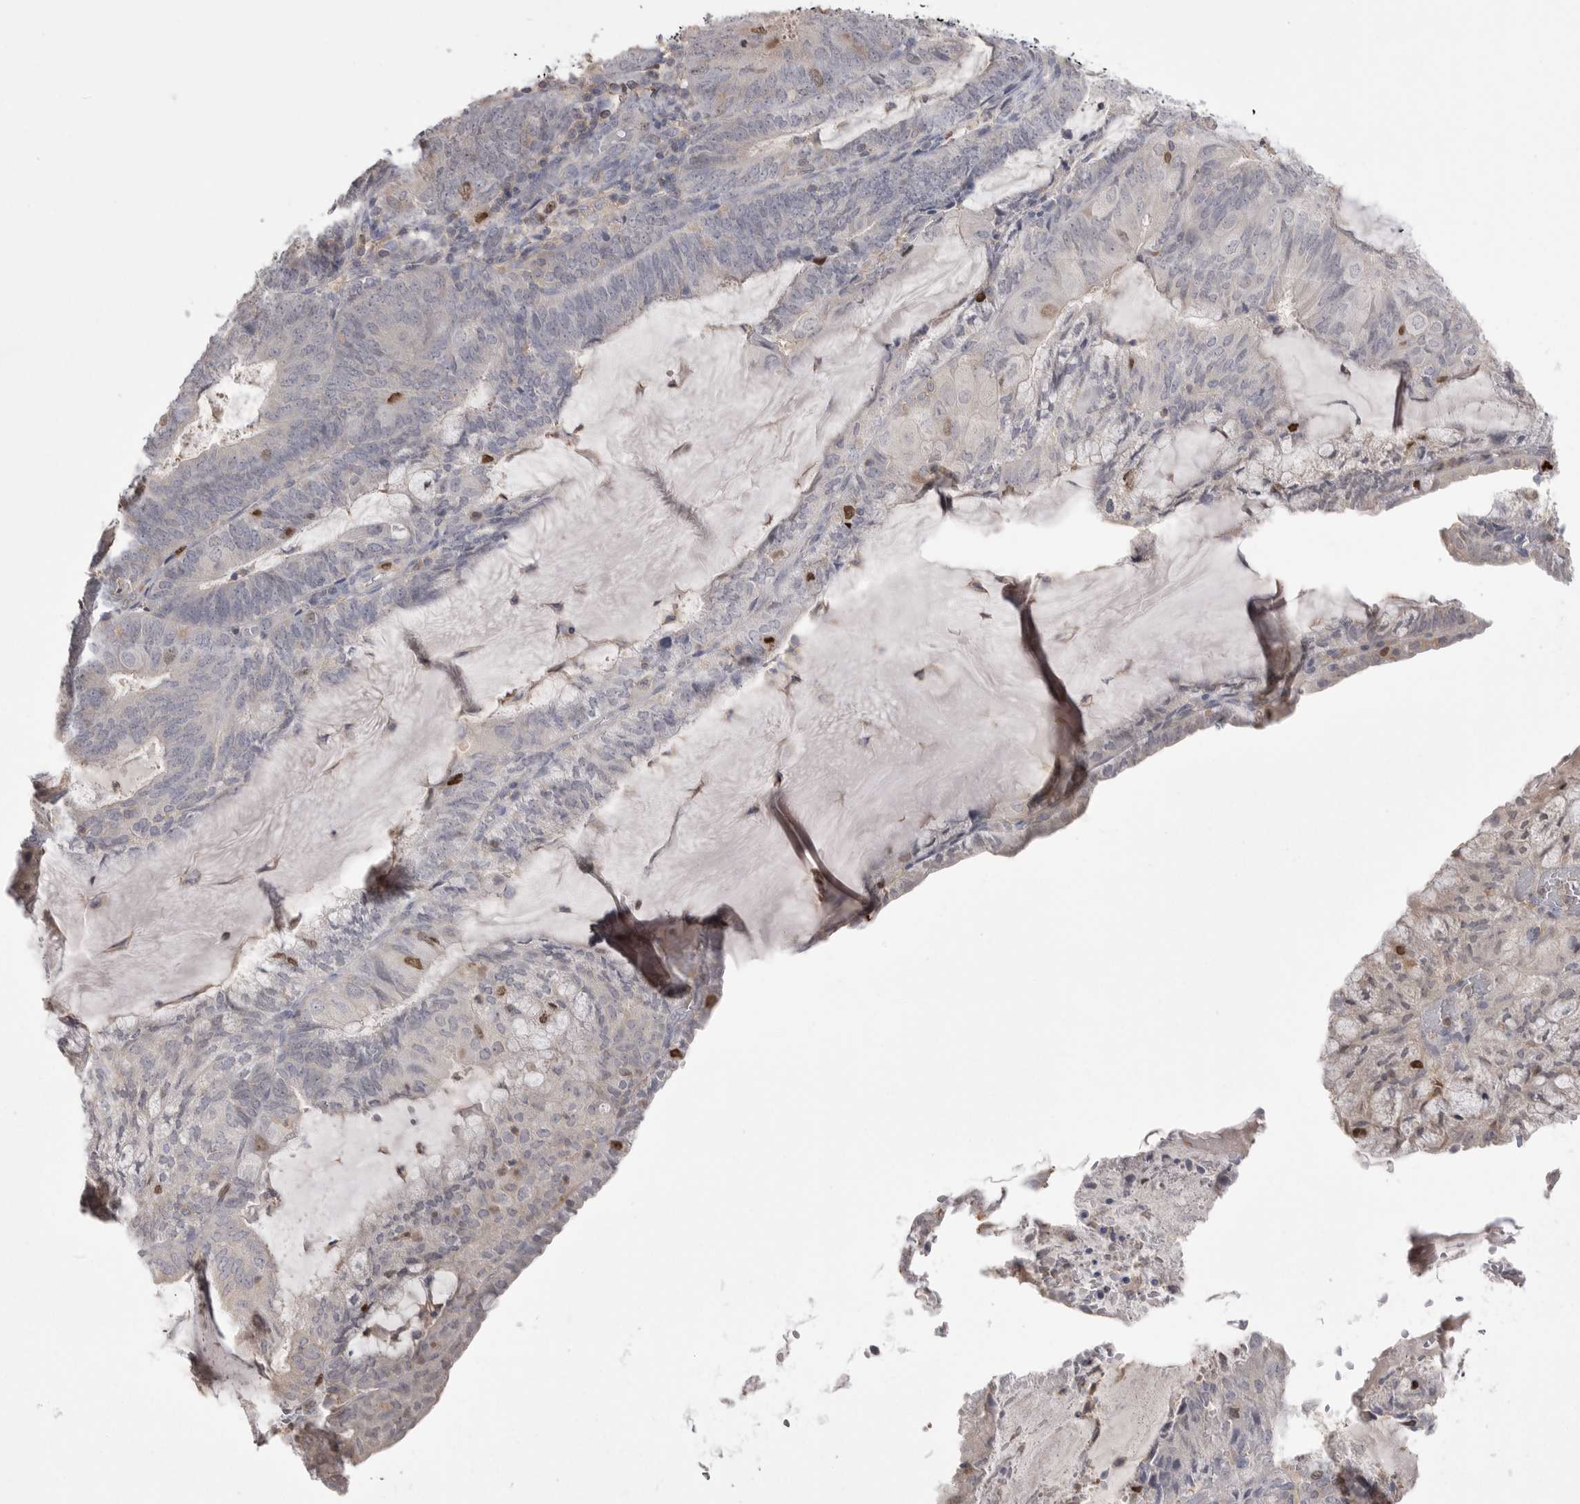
{"staining": {"intensity": "strong", "quantity": "<25%", "location": "nuclear"}, "tissue": "endometrial cancer", "cell_type": "Tumor cells", "image_type": "cancer", "snomed": [{"axis": "morphology", "description": "Adenocarcinoma, NOS"}, {"axis": "topography", "description": "Endometrium"}], "caption": "IHC staining of endometrial cancer, which shows medium levels of strong nuclear staining in approximately <25% of tumor cells indicating strong nuclear protein positivity. The staining was performed using DAB (brown) for protein detection and nuclei were counterstained in hematoxylin (blue).", "gene": "TOP2A", "patient": {"sex": "female", "age": 81}}